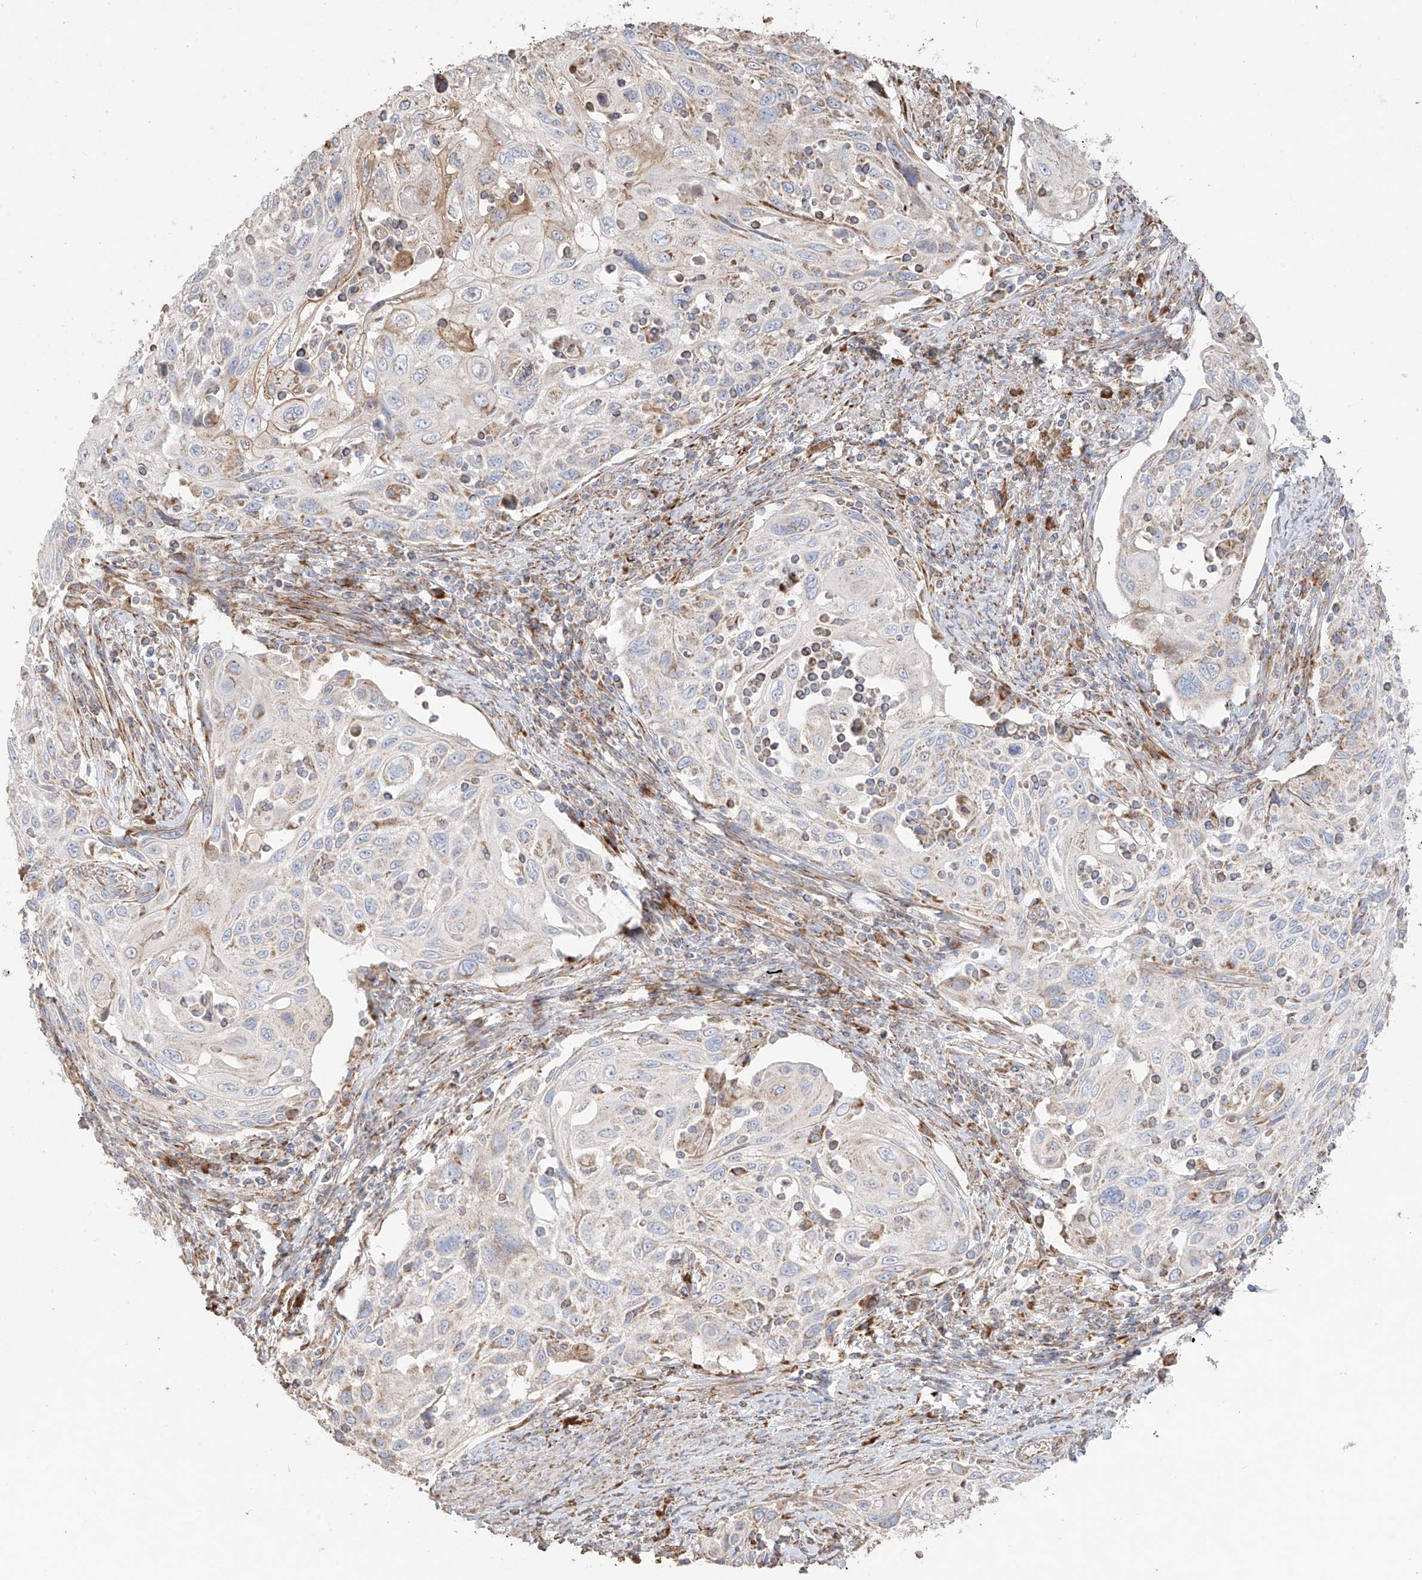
{"staining": {"intensity": "moderate", "quantity": "<25%", "location": "cytoplasmic/membranous"}, "tissue": "cervical cancer", "cell_type": "Tumor cells", "image_type": "cancer", "snomed": [{"axis": "morphology", "description": "Squamous cell carcinoma, NOS"}, {"axis": "topography", "description": "Cervix"}], "caption": "Immunohistochemical staining of cervical cancer displays low levels of moderate cytoplasmic/membranous expression in approximately <25% of tumor cells. (DAB (3,3'-diaminobenzidine) = brown stain, brightfield microscopy at high magnification).", "gene": "COLGALT2", "patient": {"sex": "female", "age": 70}}